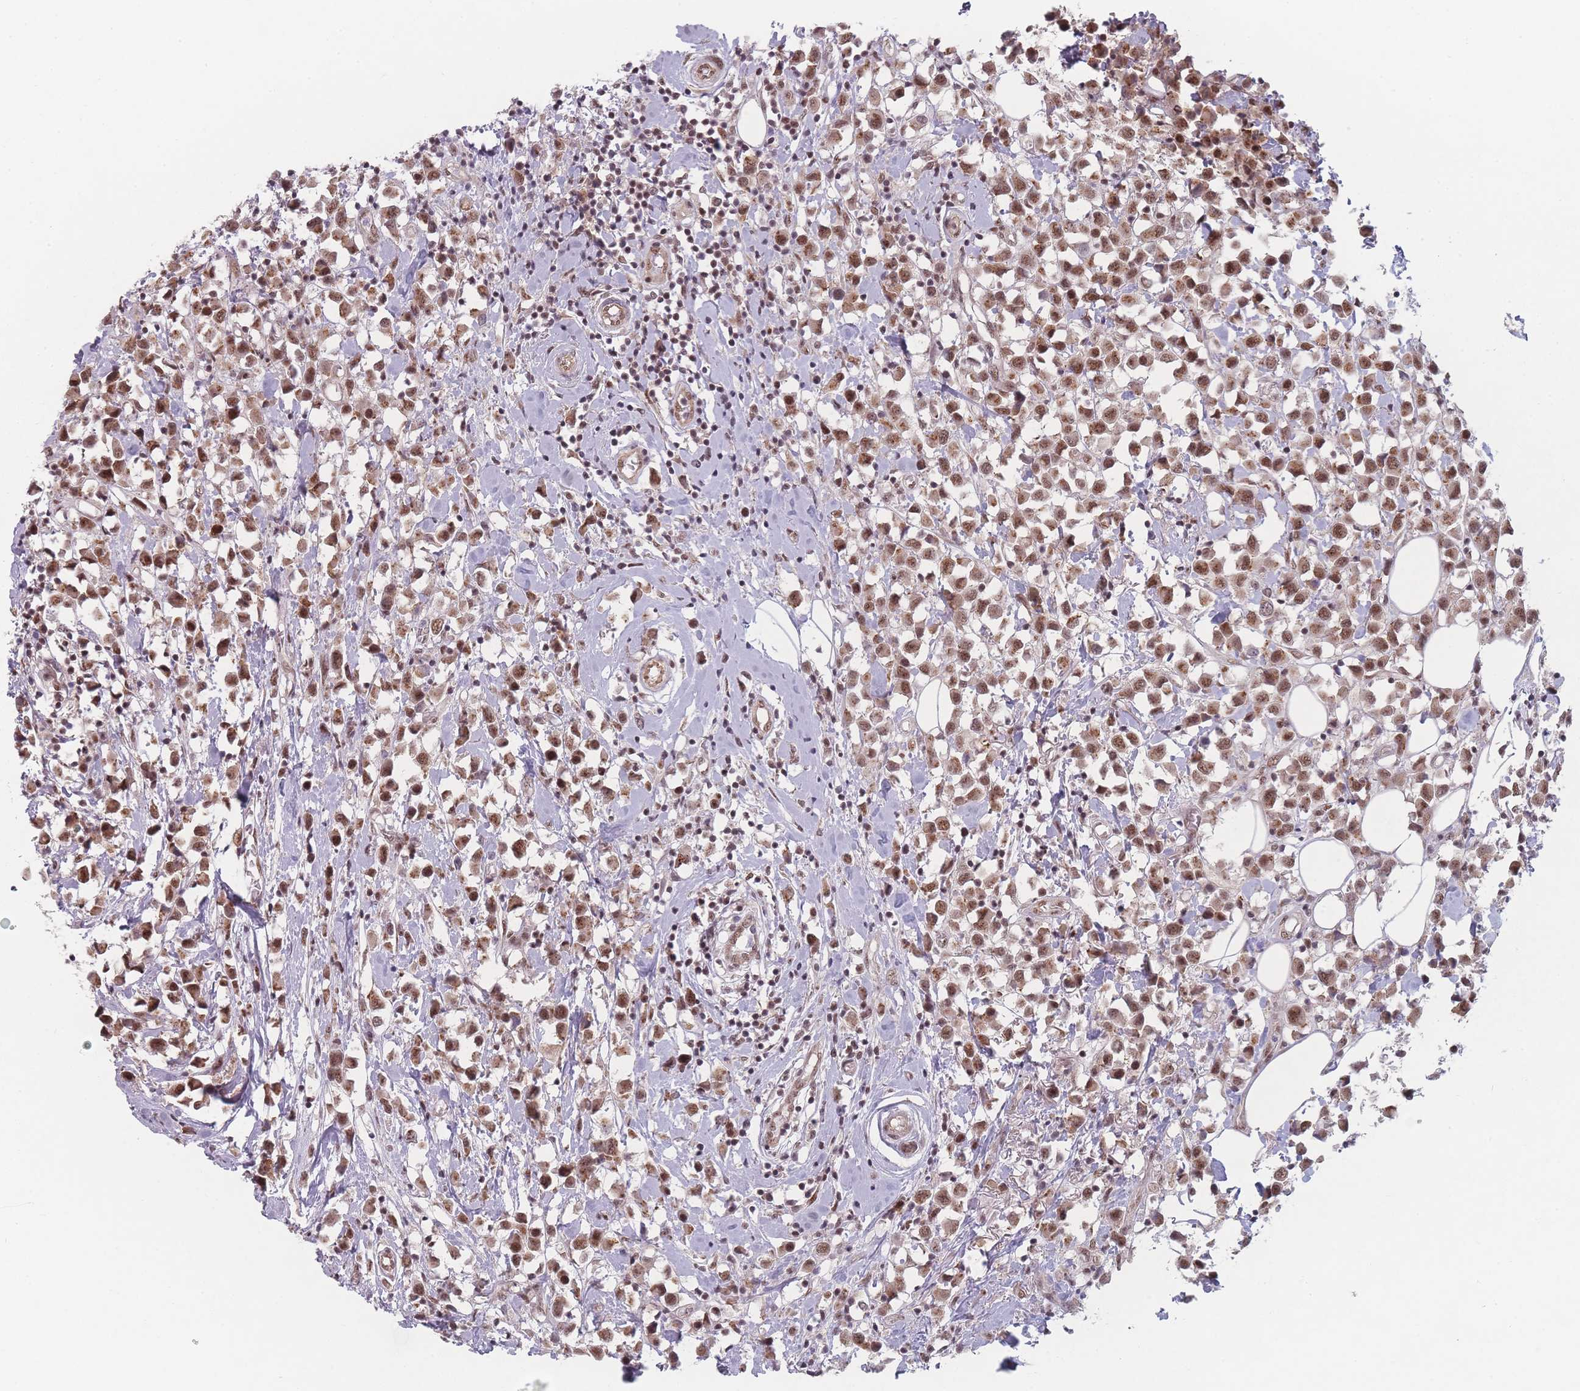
{"staining": {"intensity": "moderate", "quantity": ">75%", "location": "nuclear"}, "tissue": "breast cancer", "cell_type": "Tumor cells", "image_type": "cancer", "snomed": [{"axis": "morphology", "description": "Duct carcinoma"}, {"axis": "topography", "description": "Breast"}], "caption": "Breast cancer stained for a protein exhibits moderate nuclear positivity in tumor cells.", "gene": "ZC3H14", "patient": {"sex": "female", "age": 61}}